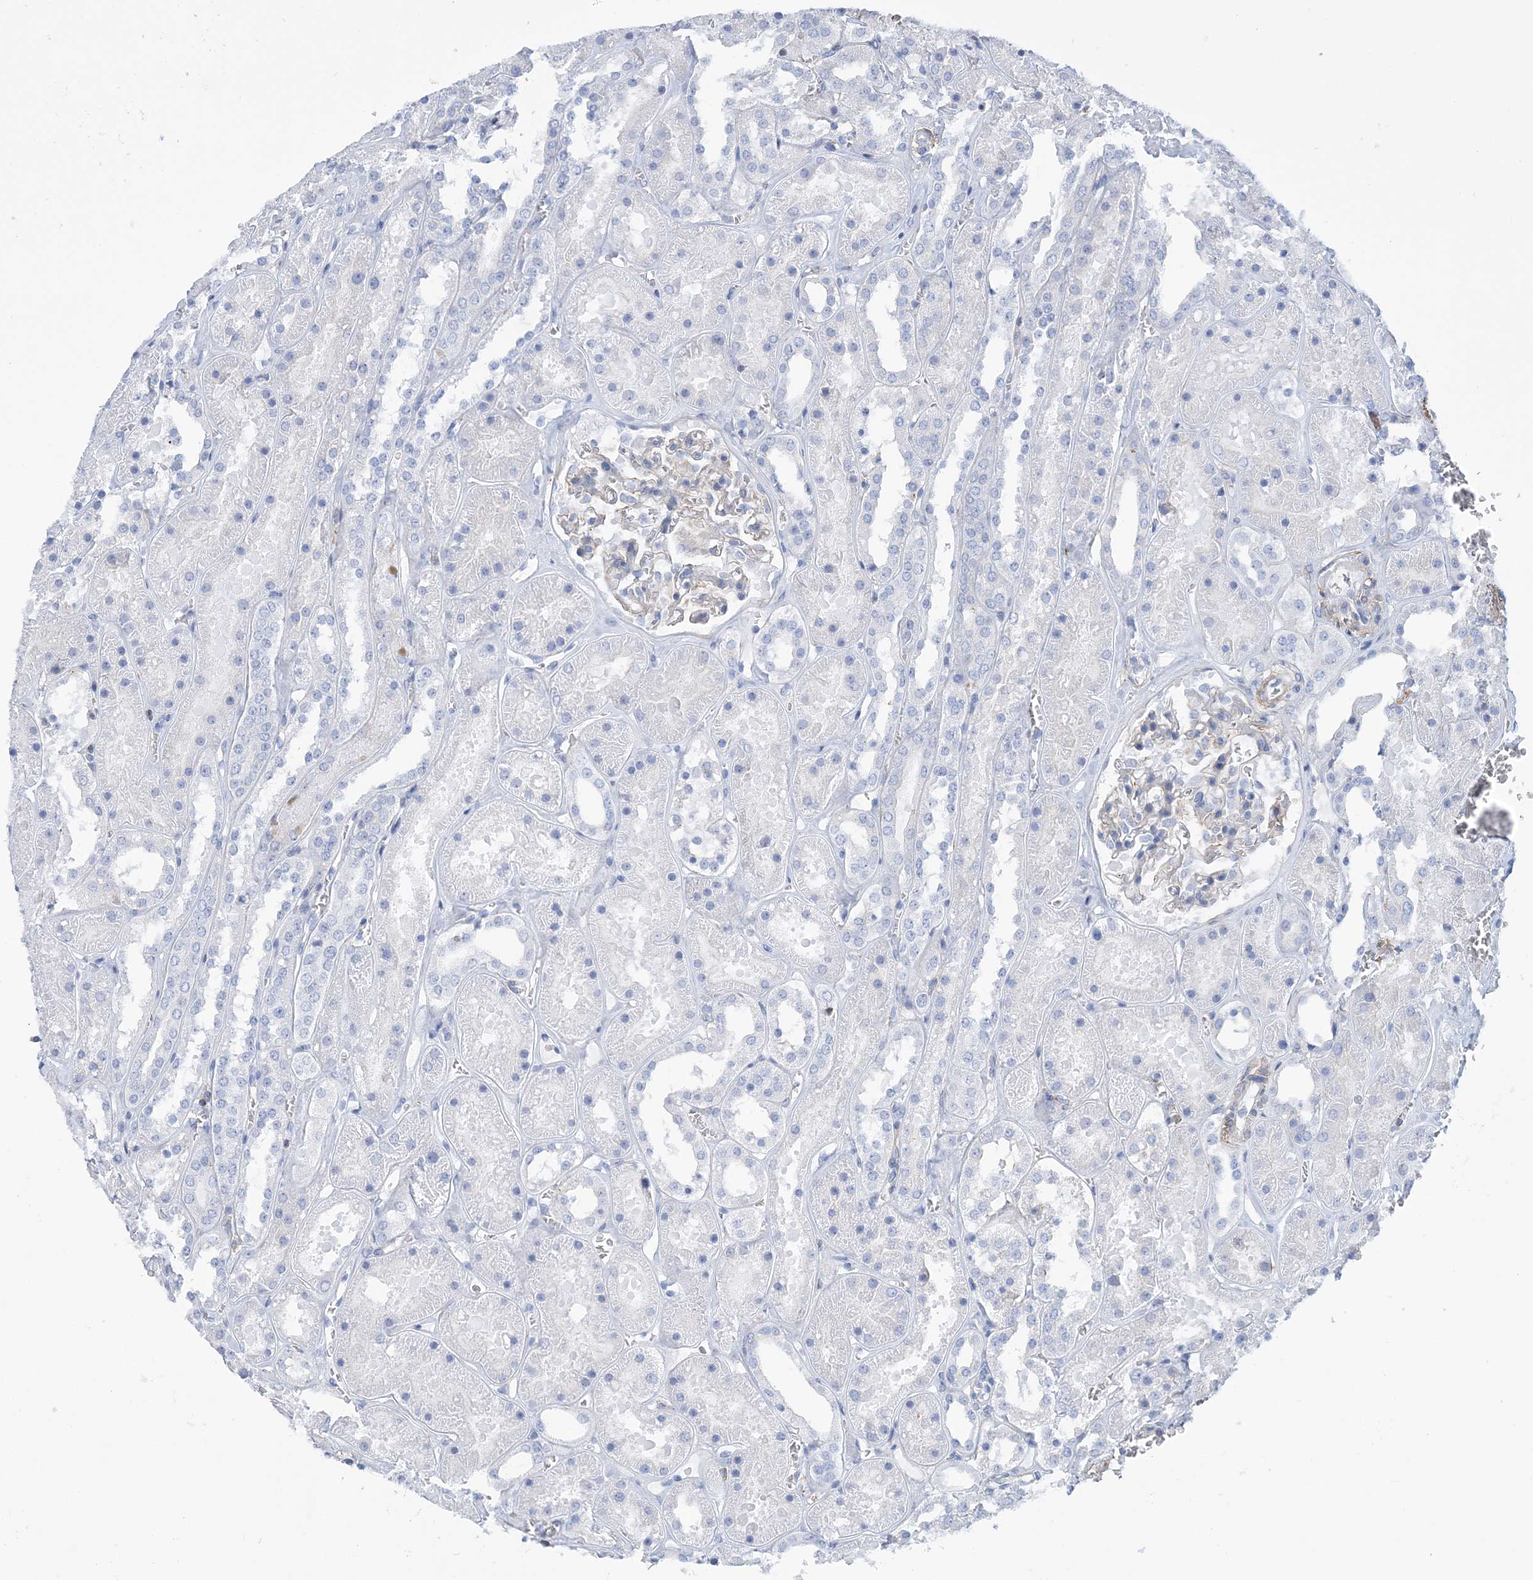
{"staining": {"intensity": "negative", "quantity": "none", "location": "none"}, "tissue": "kidney", "cell_type": "Cells in glomeruli", "image_type": "normal", "snomed": [{"axis": "morphology", "description": "Normal tissue, NOS"}, {"axis": "topography", "description": "Kidney"}], "caption": "High power microscopy histopathology image of an immunohistochemistry (IHC) micrograph of benign kidney, revealing no significant staining in cells in glomeruli.", "gene": "C11orf21", "patient": {"sex": "female", "age": 41}}